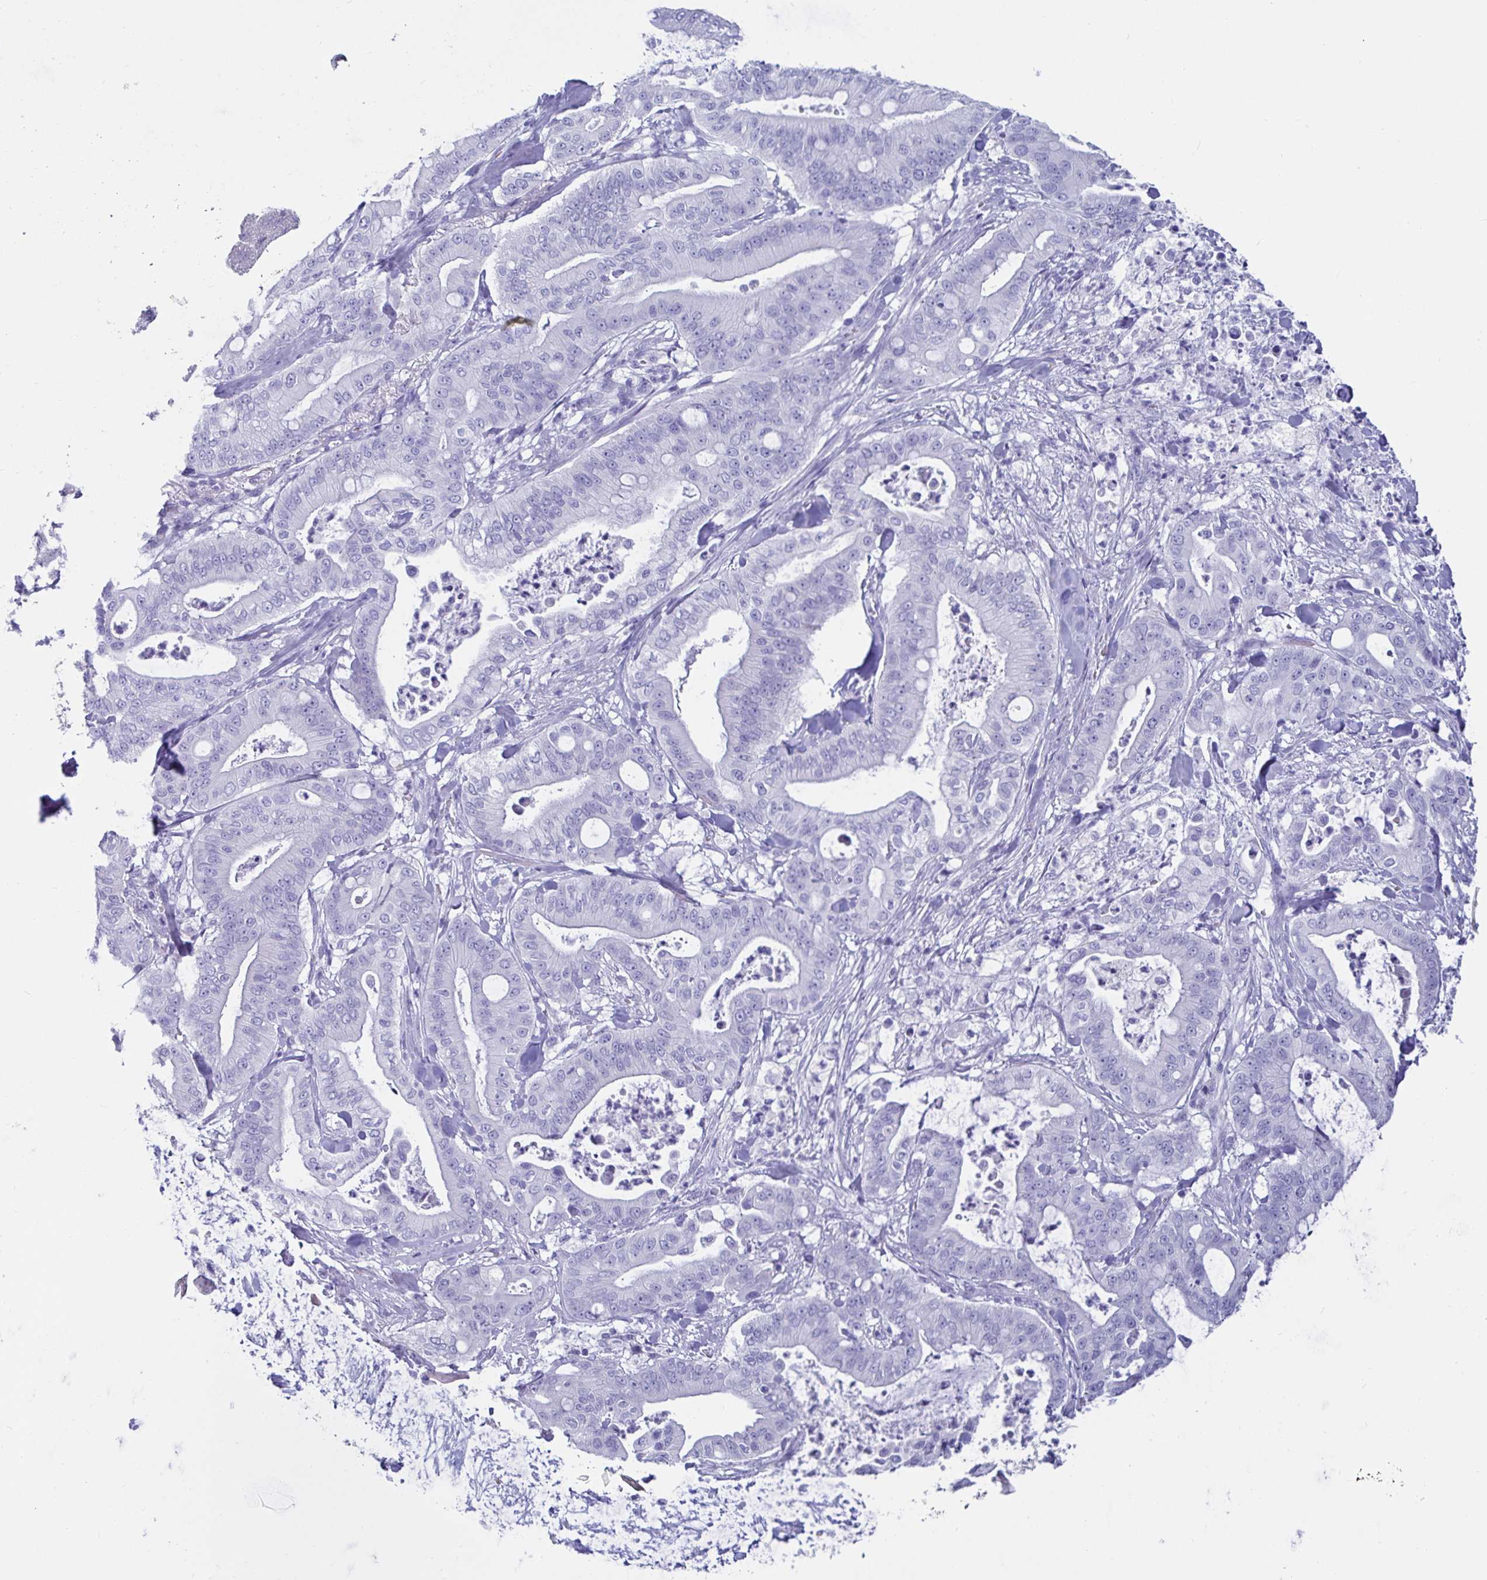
{"staining": {"intensity": "negative", "quantity": "none", "location": "none"}, "tissue": "pancreatic cancer", "cell_type": "Tumor cells", "image_type": "cancer", "snomed": [{"axis": "morphology", "description": "Adenocarcinoma, NOS"}, {"axis": "topography", "description": "Pancreas"}], "caption": "Immunohistochemical staining of pancreatic adenocarcinoma exhibits no significant staining in tumor cells. (Immunohistochemistry (ihc), brightfield microscopy, high magnification).", "gene": "ZPBP2", "patient": {"sex": "male", "age": 71}}